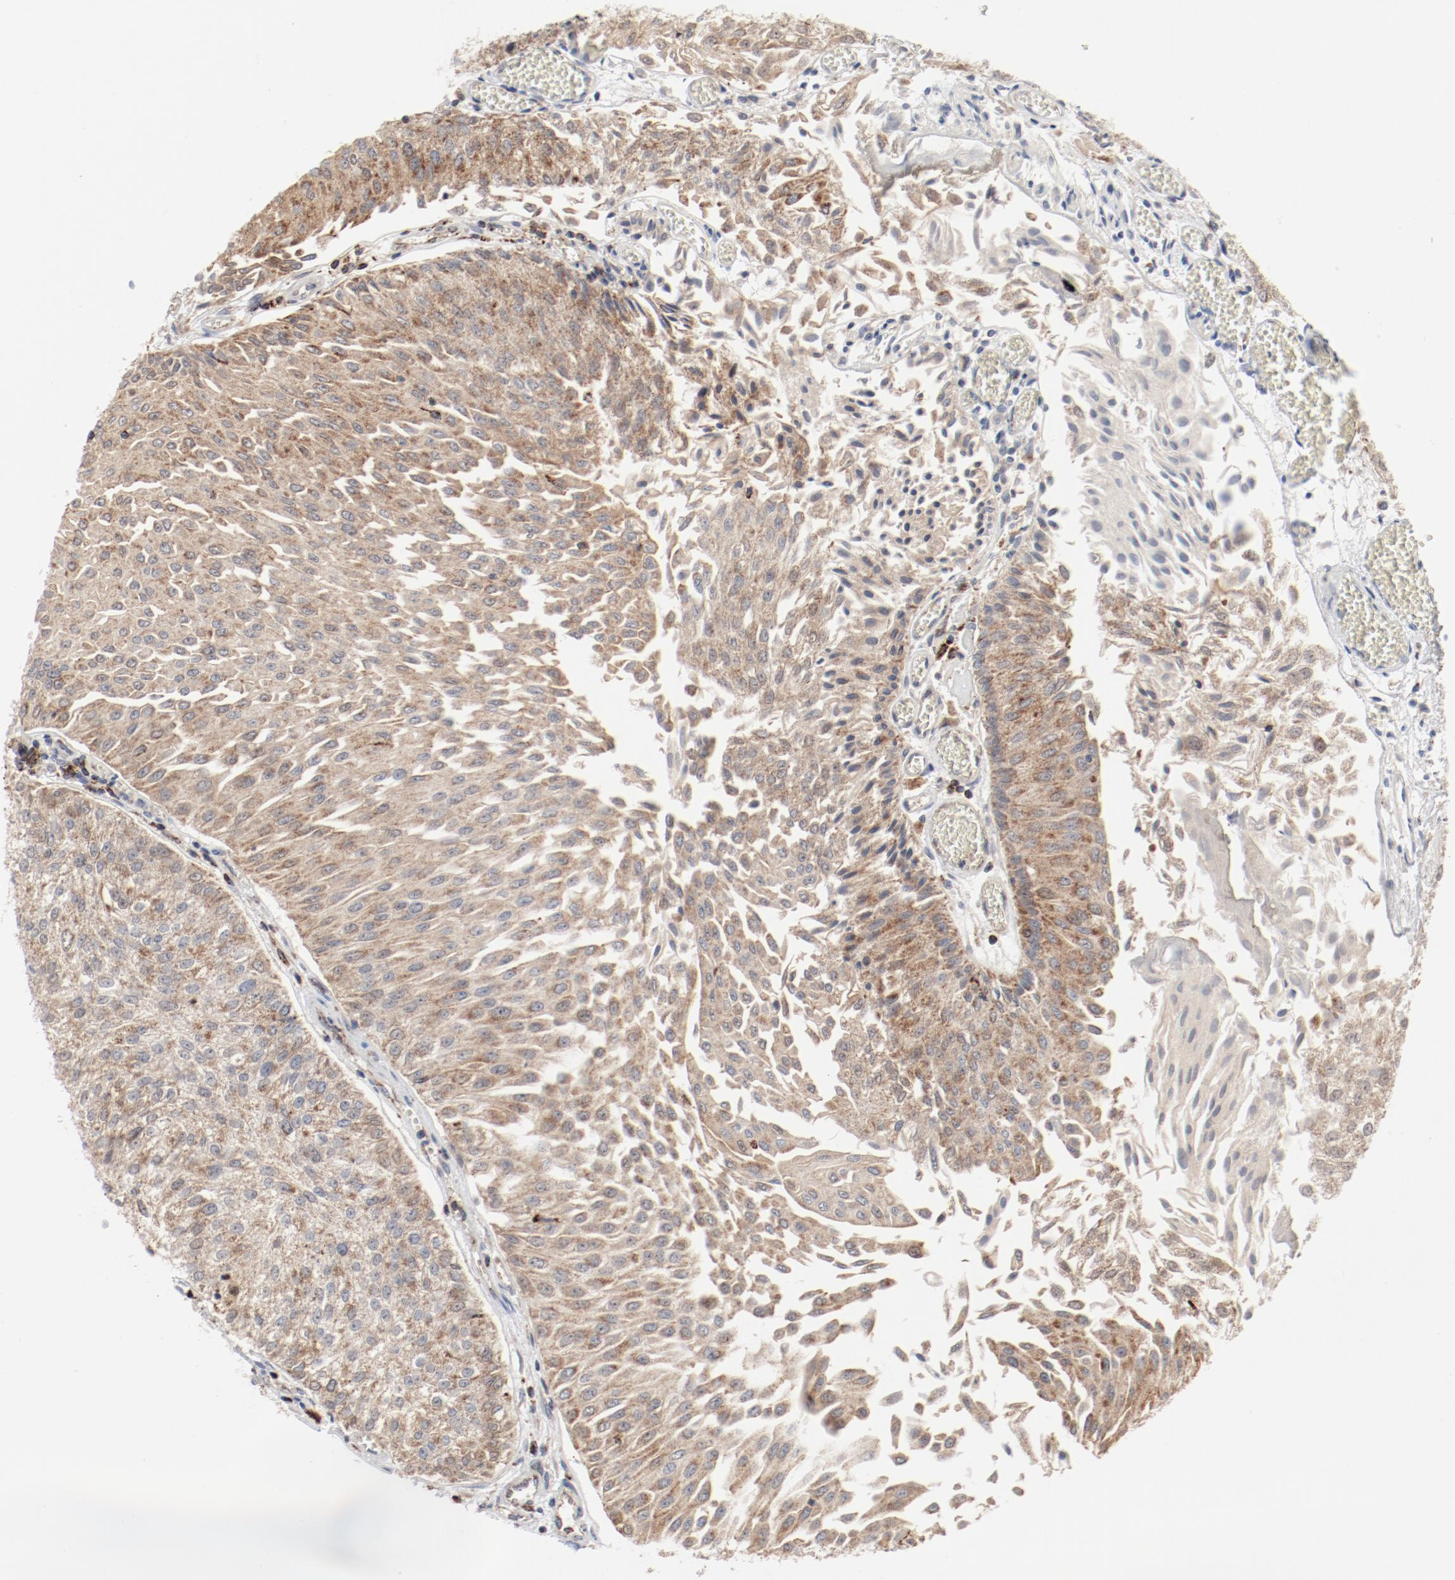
{"staining": {"intensity": "moderate", "quantity": ">75%", "location": "cytoplasmic/membranous"}, "tissue": "urothelial cancer", "cell_type": "Tumor cells", "image_type": "cancer", "snomed": [{"axis": "morphology", "description": "Urothelial carcinoma, Low grade"}, {"axis": "topography", "description": "Urinary bladder"}], "caption": "Protein staining reveals moderate cytoplasmic/membranous positivity in approximately >75% of tumor cells in urothelial cancer. The staining was performed using DAB (3,3'-diaminobenzidine) to visualize the protein expression in brown, while the nuclei were stained in blue with hematoxylin (Magnification: 20x).", "gene": "SETD3", "patient": {"sex": "male", "age": 86}}